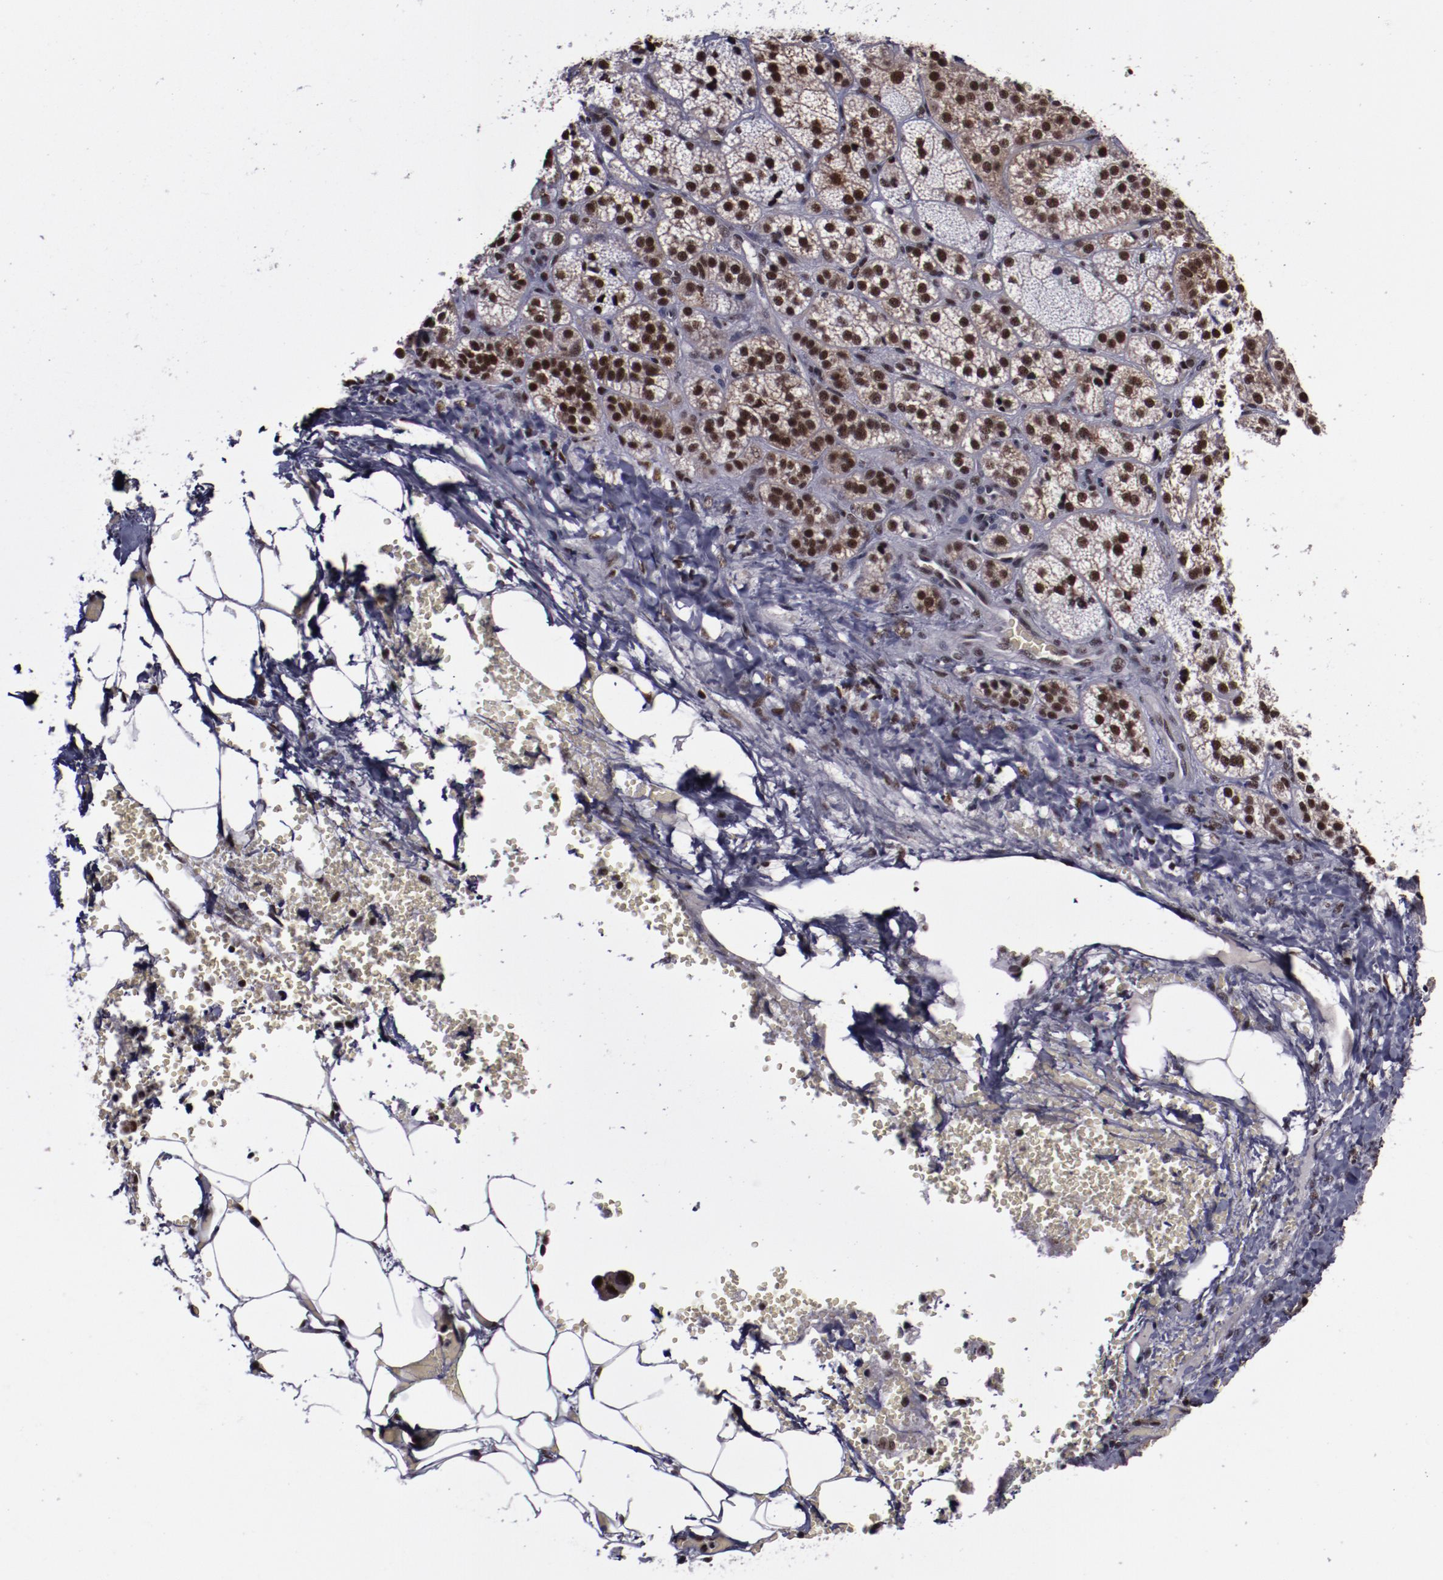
{"staining": {"intensity": "strong", "quantity": ">75%", "location": "nuclear"}, "tissue": "adrenal gland", "cell_type": "Glandular cells", "image_type": "normal", "snomed": [{"axis": "morphology", "description": "Normal tissue, NOS"}, {"axis": "topography", "description": "Adrenal gland"}], "caption": "Adrenal gland was stained to show a protein in brown. There is high levels of strong nuclear positivity in approximately >75% of glandular cells. The protein of interest is stained brown, and the nuclei are stained in blue (DAB (3,3'-diaminobenzidine) IHC with brightfield microscopy, high magnification).", "gene": "ERH", "patient": {"sex": "female", "age": 71}}